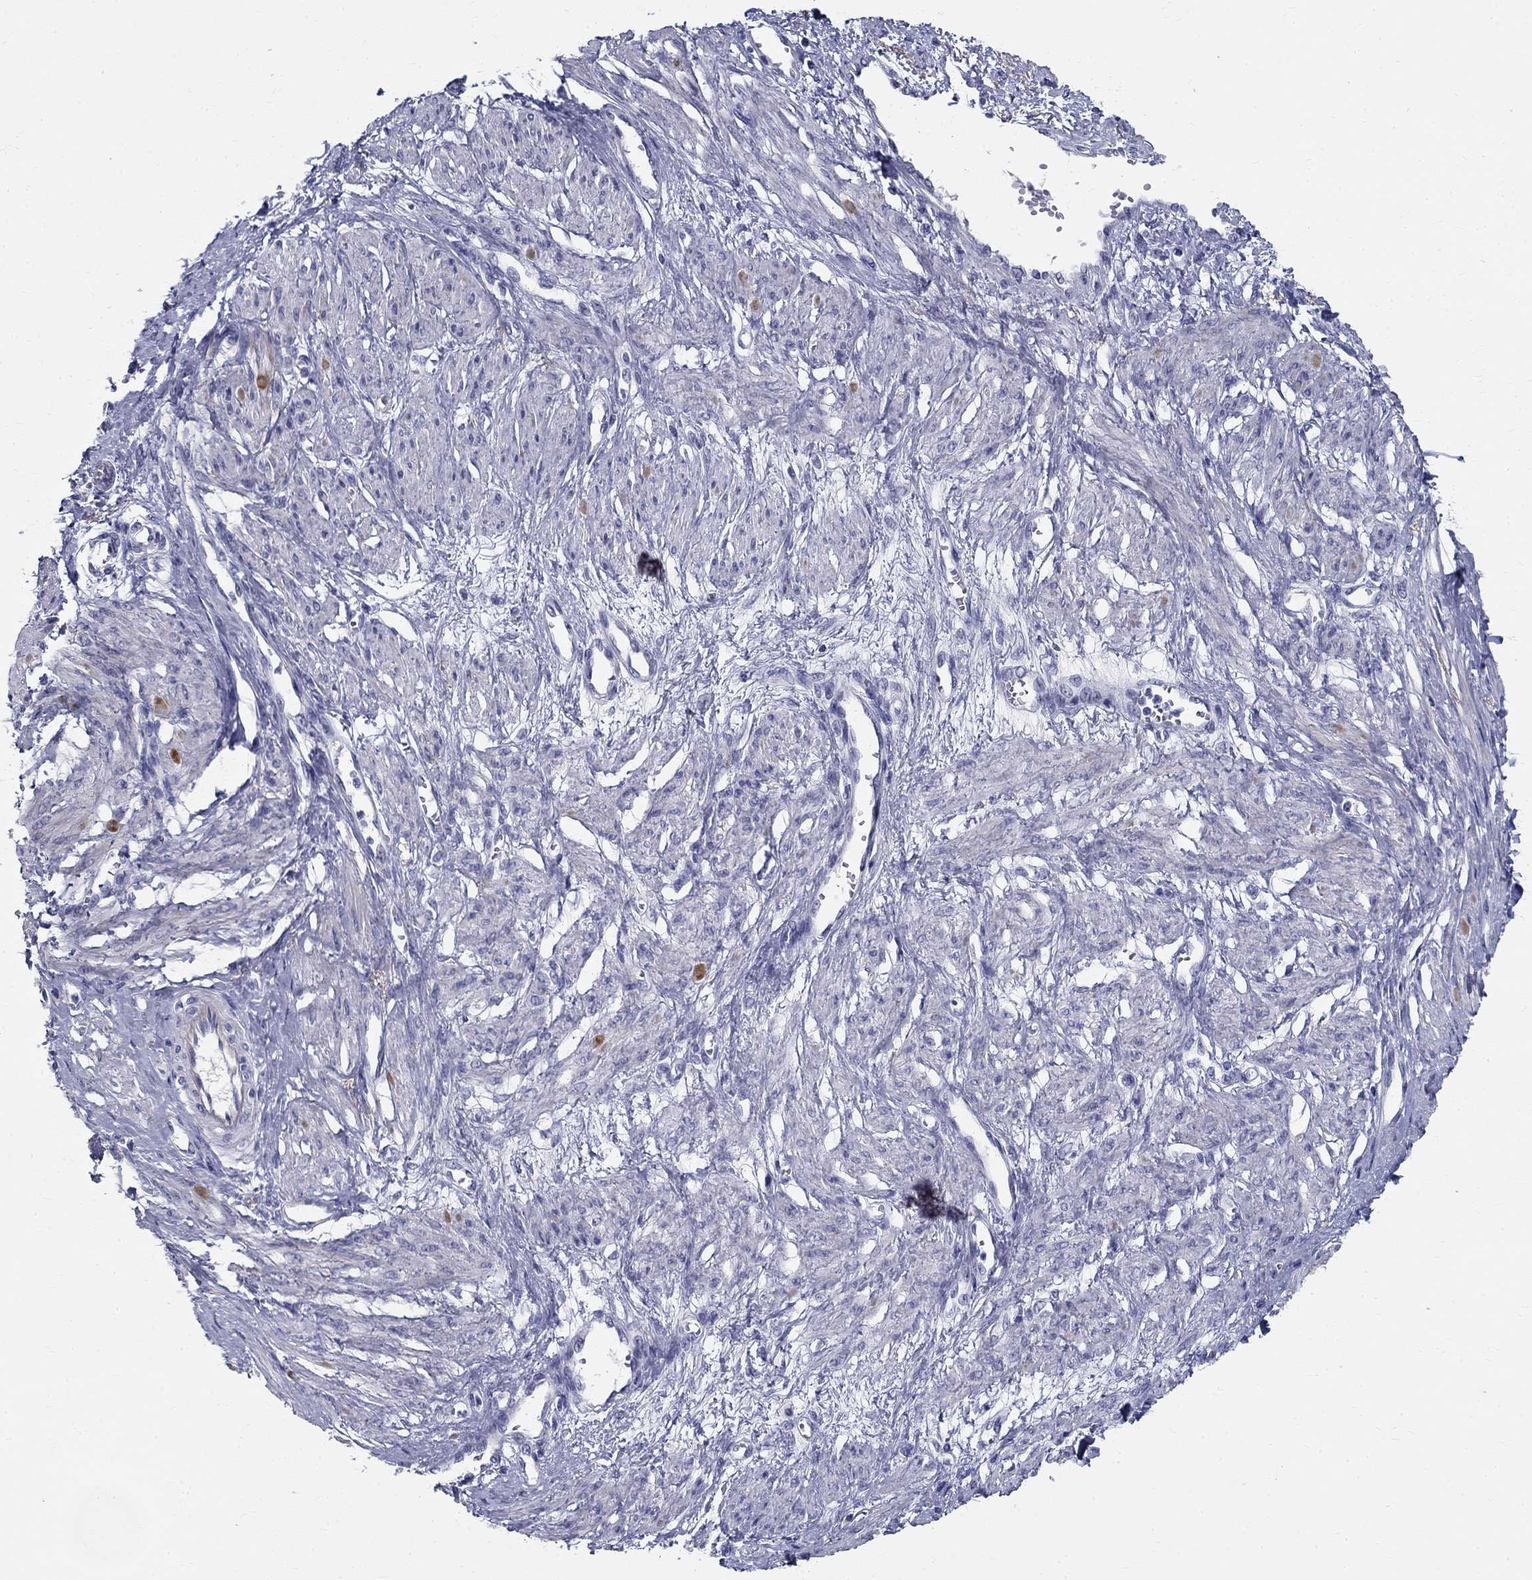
{"staining": {"intensity": "moderate", "quantity": "<25%", "location": "cytoplasmic/membranous"}, "tissue": "smooth muscle", "cell_type": "Smooth muscle cells", "image_type": "normal", "snomed": [{"axis": "morphology", "description": "Normal tissue, NOS"}, {"axis": "topography", "description": "Smooth muscle"}, {"axis": "topography", "description": "Uterus"}], "caption": "High-power microscopy captured an IHC micrograph of benign smooth muscle, revealing moderate cytoplasmic/membranous positivity in approximately <25% of smooth muscle cells.", "gene": "TGM4", "patient": {"sex": "female", "age": 39}}